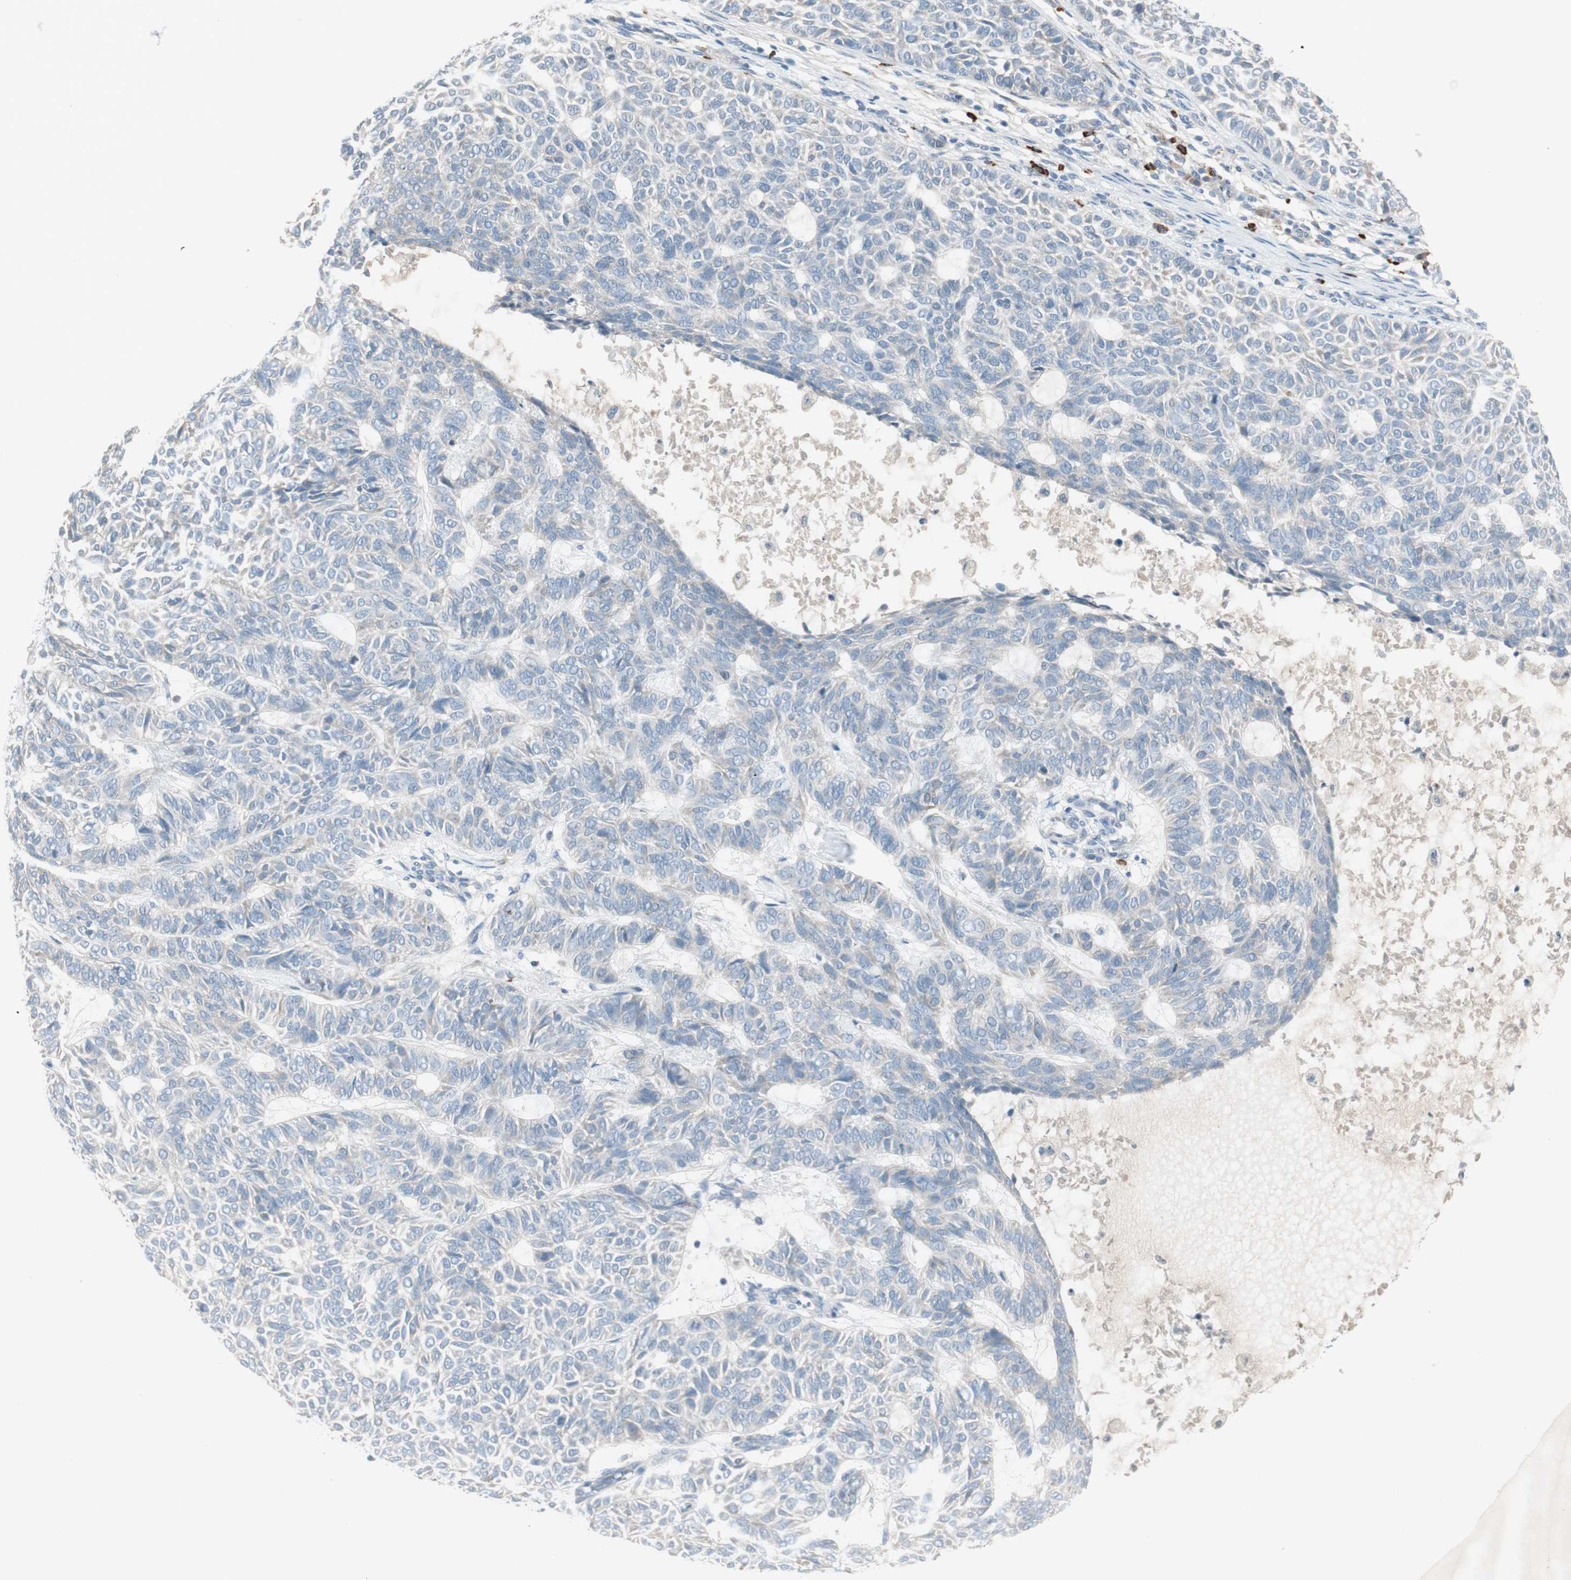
{"staining": {"intensity": "negative", "quantity": "none", "location": "none"}, "tissue": "skin cancer", "cell_type": "Tumor cells", "image_type": "cancer", "snomed": [{"axis": "morphology", "description": "Basal cell carcinoma"}, {"axis": "topography", "description": "Skin"}], "caption": "High power microscopy image of an immunohistochemistry (IHC) image of skin cancer (basal cell carcinoma), revealing no significant expression in tumor cells.", "gene": "MAPRE3", "patient": {"sex": "male", "age": 87}}